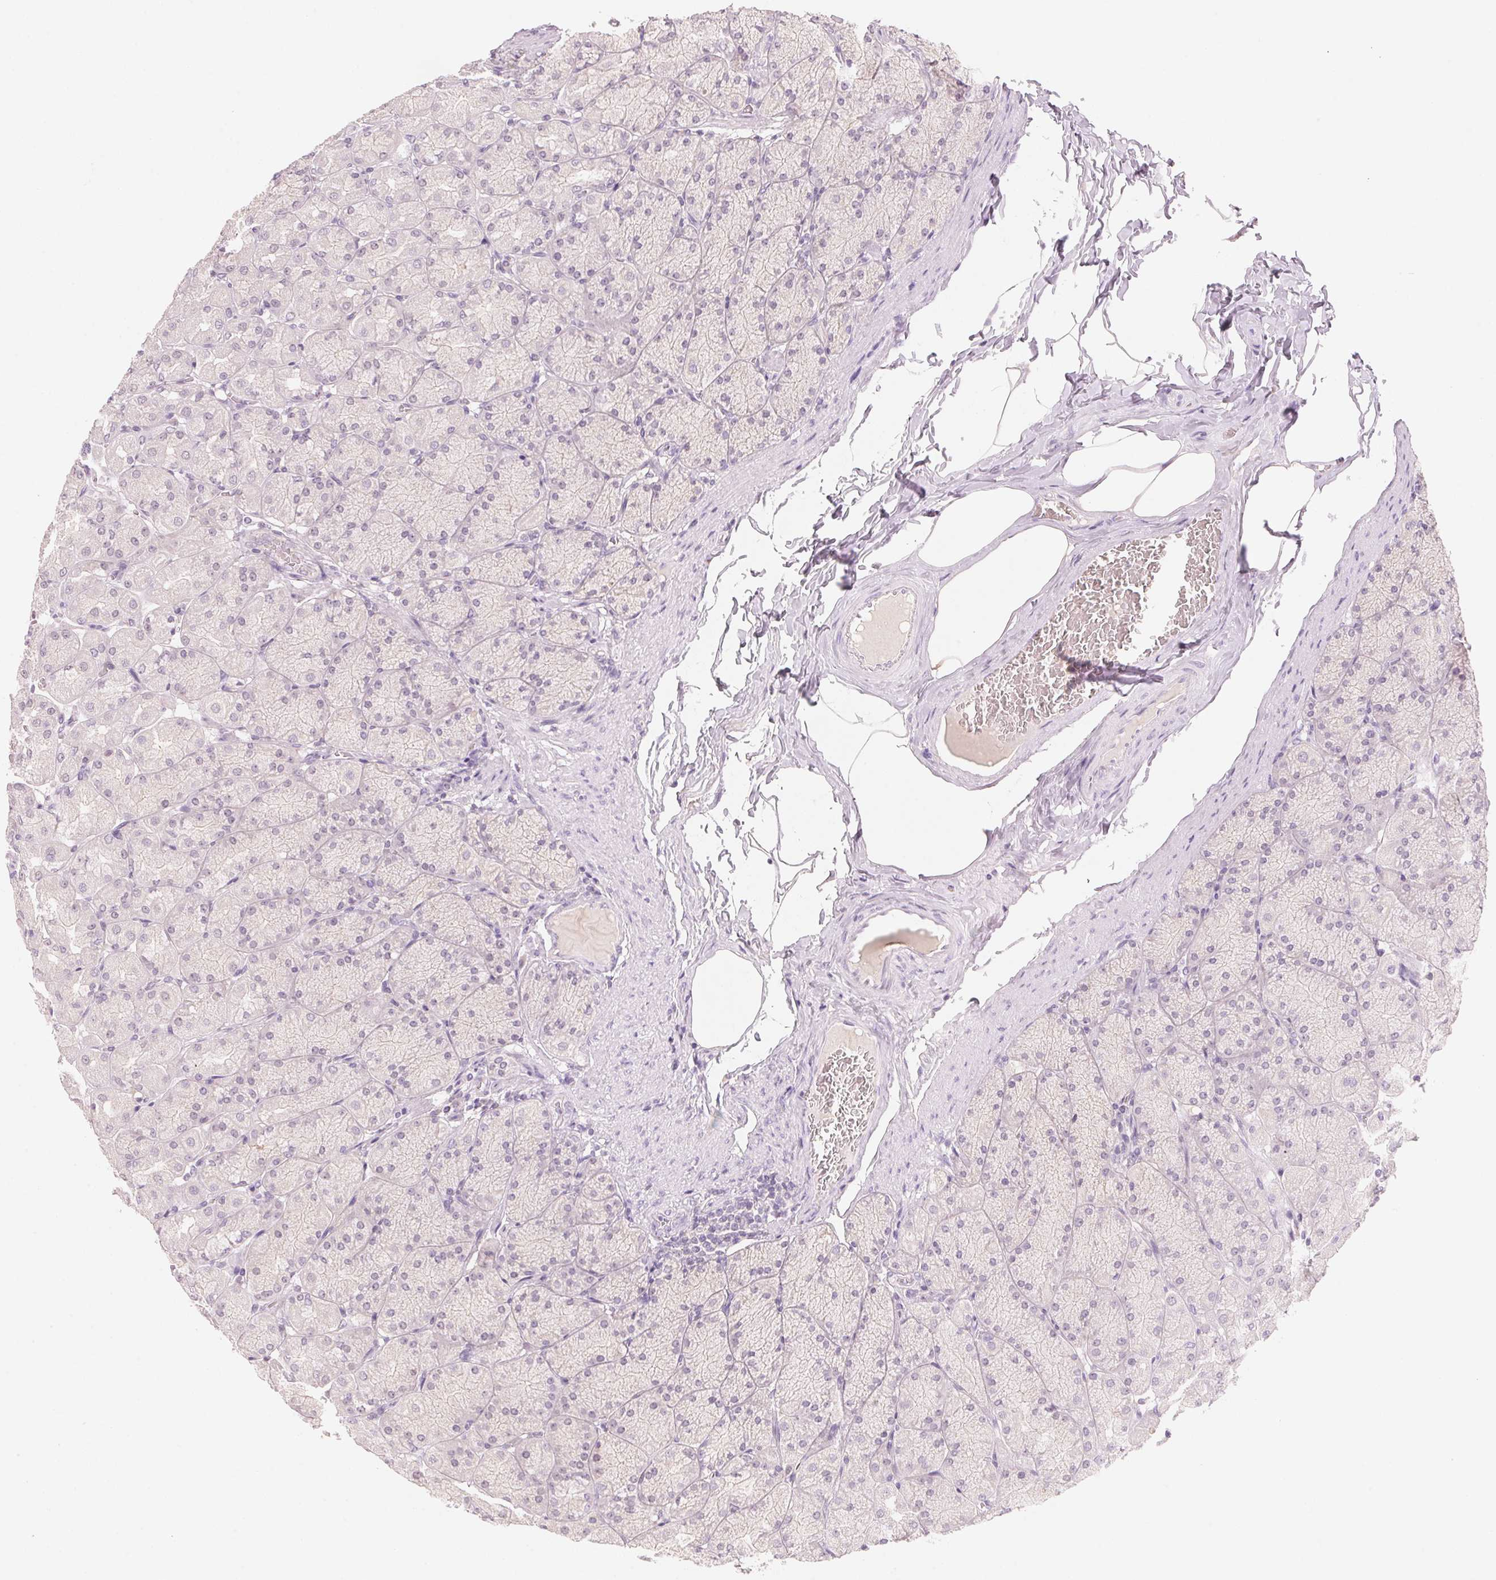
{"staining": {"intensity": "negative", "quantity": "none", "location": "none"}, "tissue": "stomach", "cell_type": "Glandular cells", "image_type": "normal", "snomed": [{"axis": "morphology", "description": "Normal tissue, NOS"}, {"axis": "topography", "description": "Stomach, upper"}], "caption": "This histopathology image is of unremarkable stomach stained with IHC to label a protein in brown with the nuclei are counter-stained blue. There is no staining in glandular cells.", "gene": "HOXB13", "patient": {"sex": "female", "age": 56}}